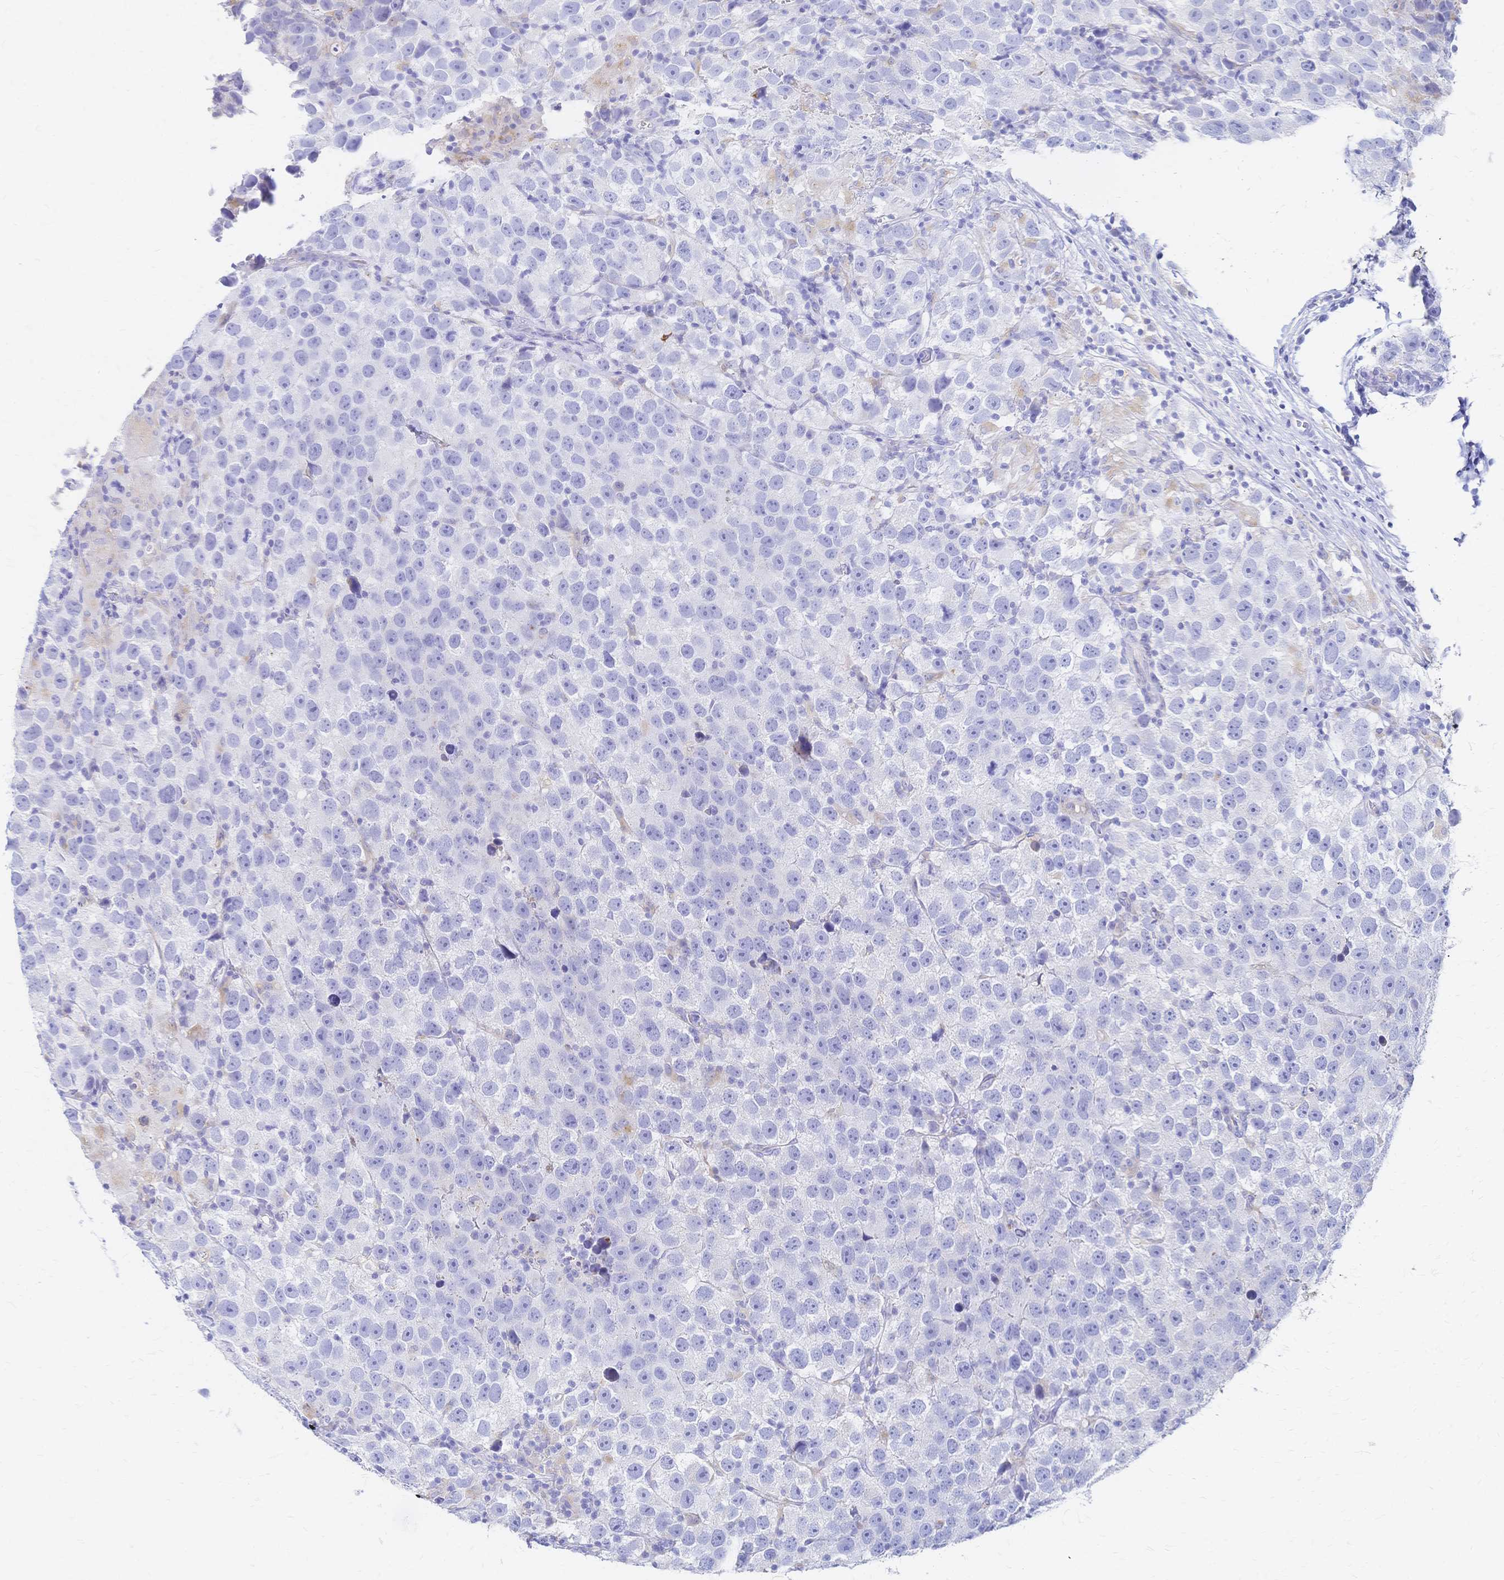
{"staining": {"intensity": "negative", "quantity": "none", "location": "none"}, "tissue": "testis cancer", "cell_type": "Tumor cells", "image_type": "cancer", "snomed": [{"axis": "morphology", "description": "Seminoma, NOS"}, {"axis": "topography", "description": "Testis"}], "caption": "The histopathology image shows no staining of tumor cells in testis seminoma. Brightfield microscopy of immunohistochemistry (IHC) stained with DAB (brown) and hematoxylin (blue), captured at high magnification.", "gene": "SLC5A1", "patient": {"sex": "male", "age": 26}}